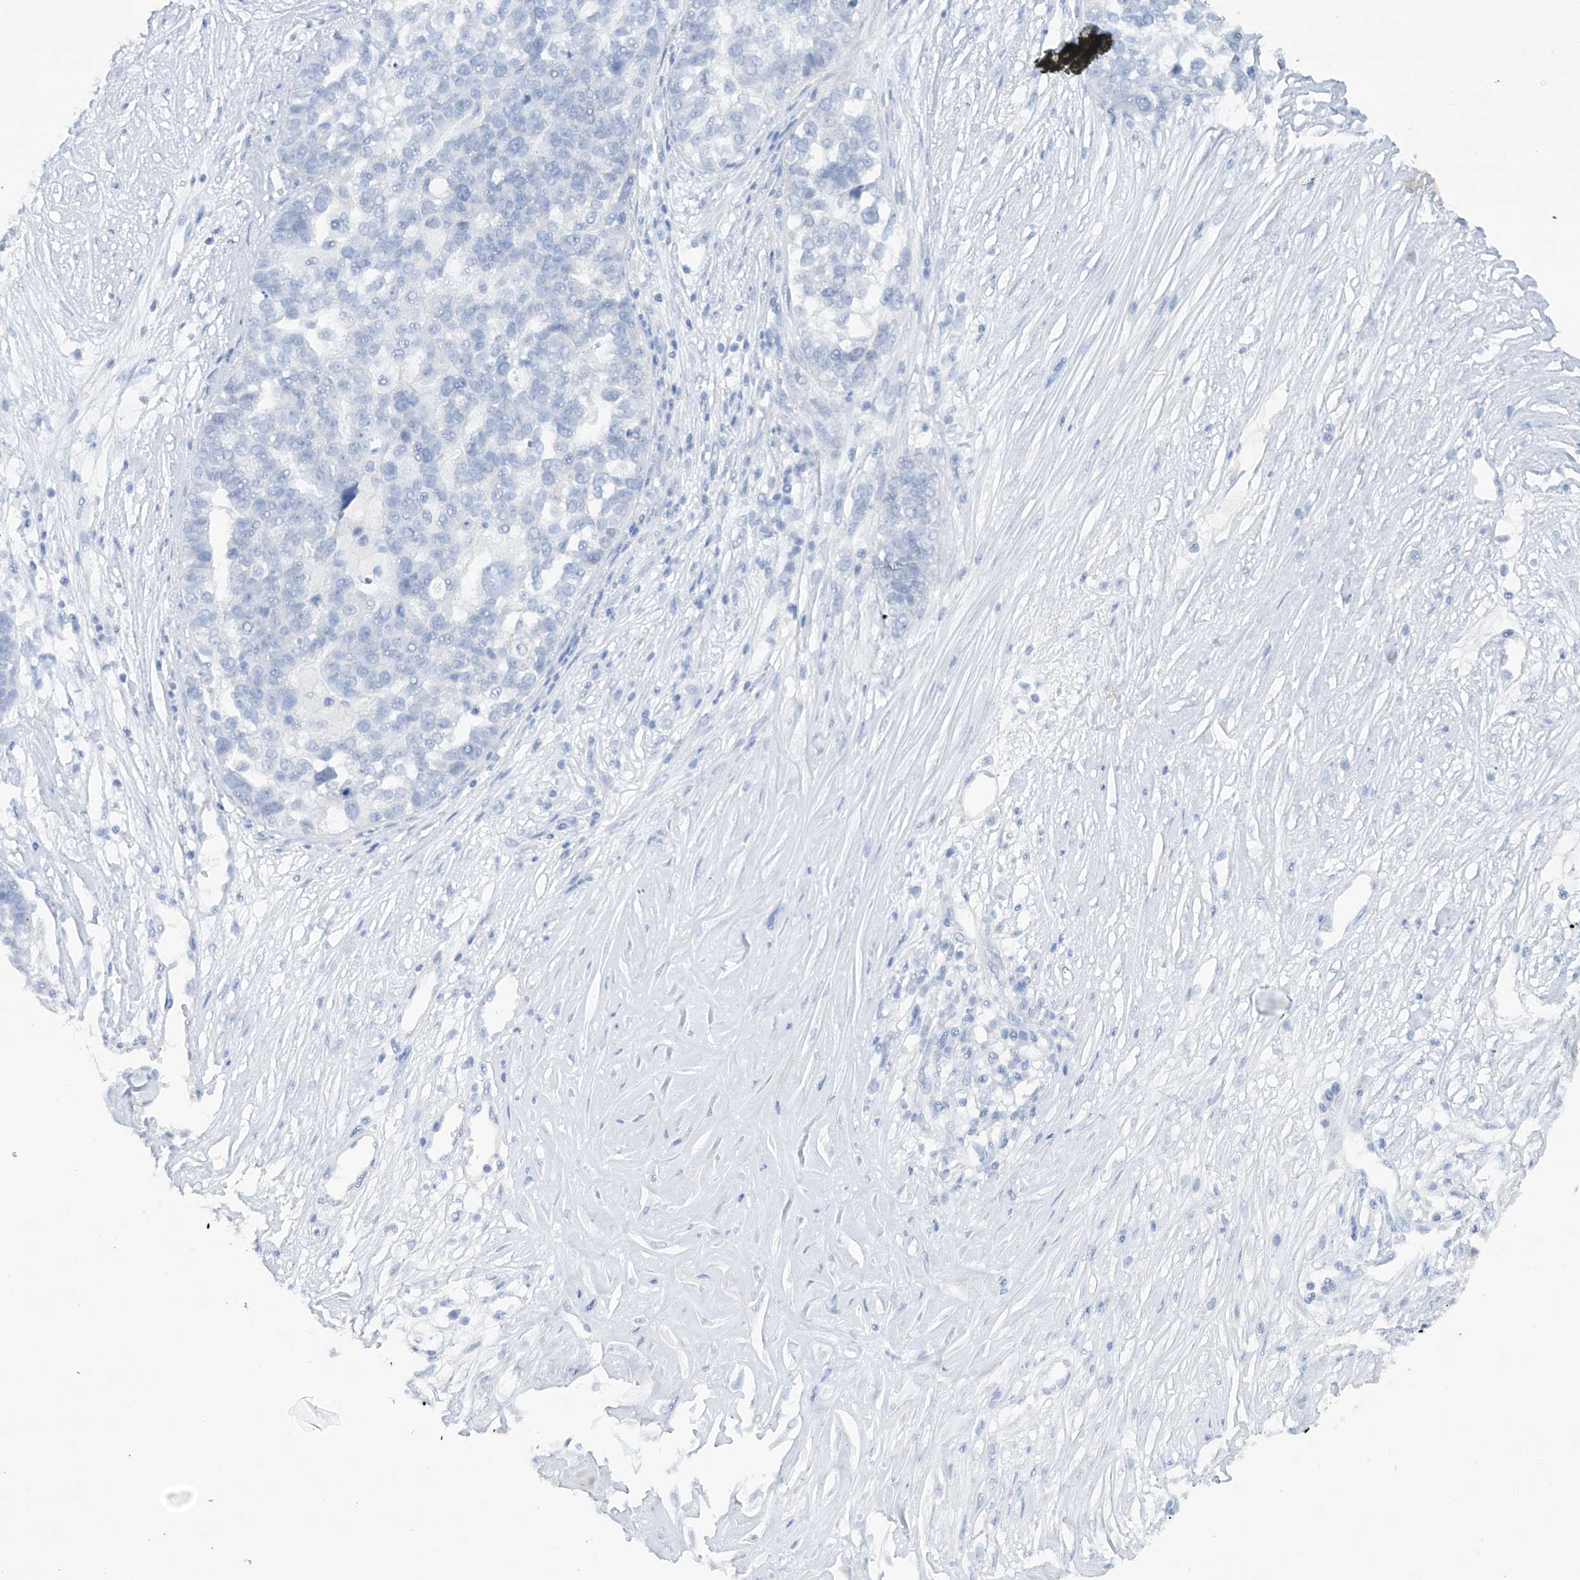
{"staining": {"intensity": "negative", "quantity": "none", "location": "none"}, "tissue": "ovarian cancer", "cell_type": "Tumor cells", "image_type": "cancer", "snomed": [{"axis": "morphology", "description": "Cystadenocarcinoma, serous, NOS"}, {"axis": "topography", "description": "Ovary"}], "caption": "Micrograph shows no significant protein expression in tumor cells of ovarian cancer (serous cystadenocarcinoma).", "gene": "HAS3", "patient": {"sex": "female", "age": 59}}